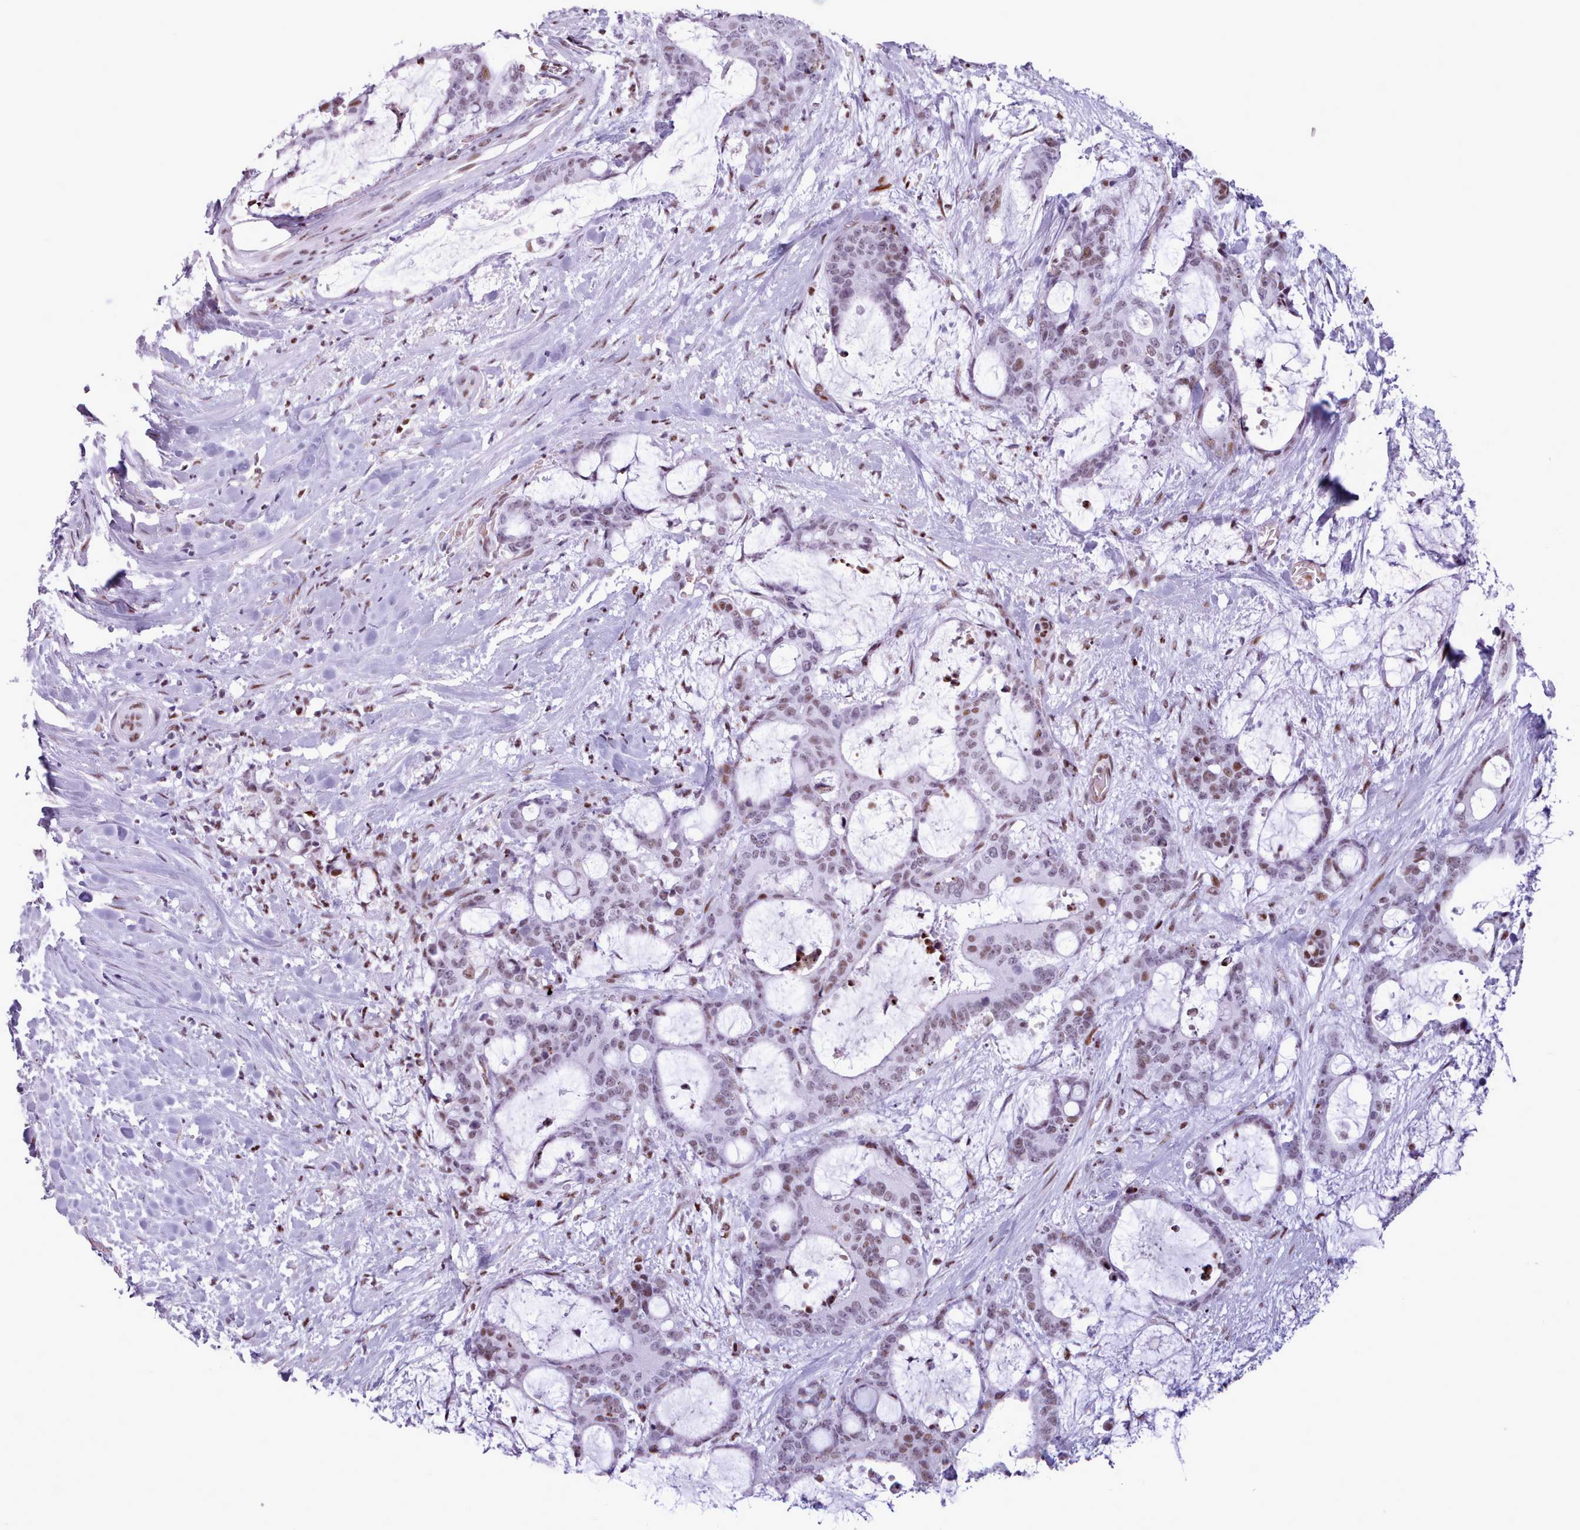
{"staining": {"intensity": "moderate", "quantity": "25%-75%", "location": "nuclear"}, "tissue": "liver cancer", "cell_type": "Tumor cells", "image_type": "cancer", "snomed": [{"axis": "morphology", "description": "Normal tissue, NOS"}, {"axis": "morphology", "description": "Cholangiocarcinoma"}, {"axis": "topography", "description": "Liver"}, {"axis": "topography", "description": "Peripheral nerve tissue"}], "caption": "Brown immunohistochemical staining in human liver cancer (cholangiocarcinoma) shows moderate nuclear staining in about 25%-75% of tumor cells. Immunohistochemistry stains the protein in brown and the nuclei are stained blue.", "gene": "SRSF4", "patient": {"sex": "female", "age": 73}}